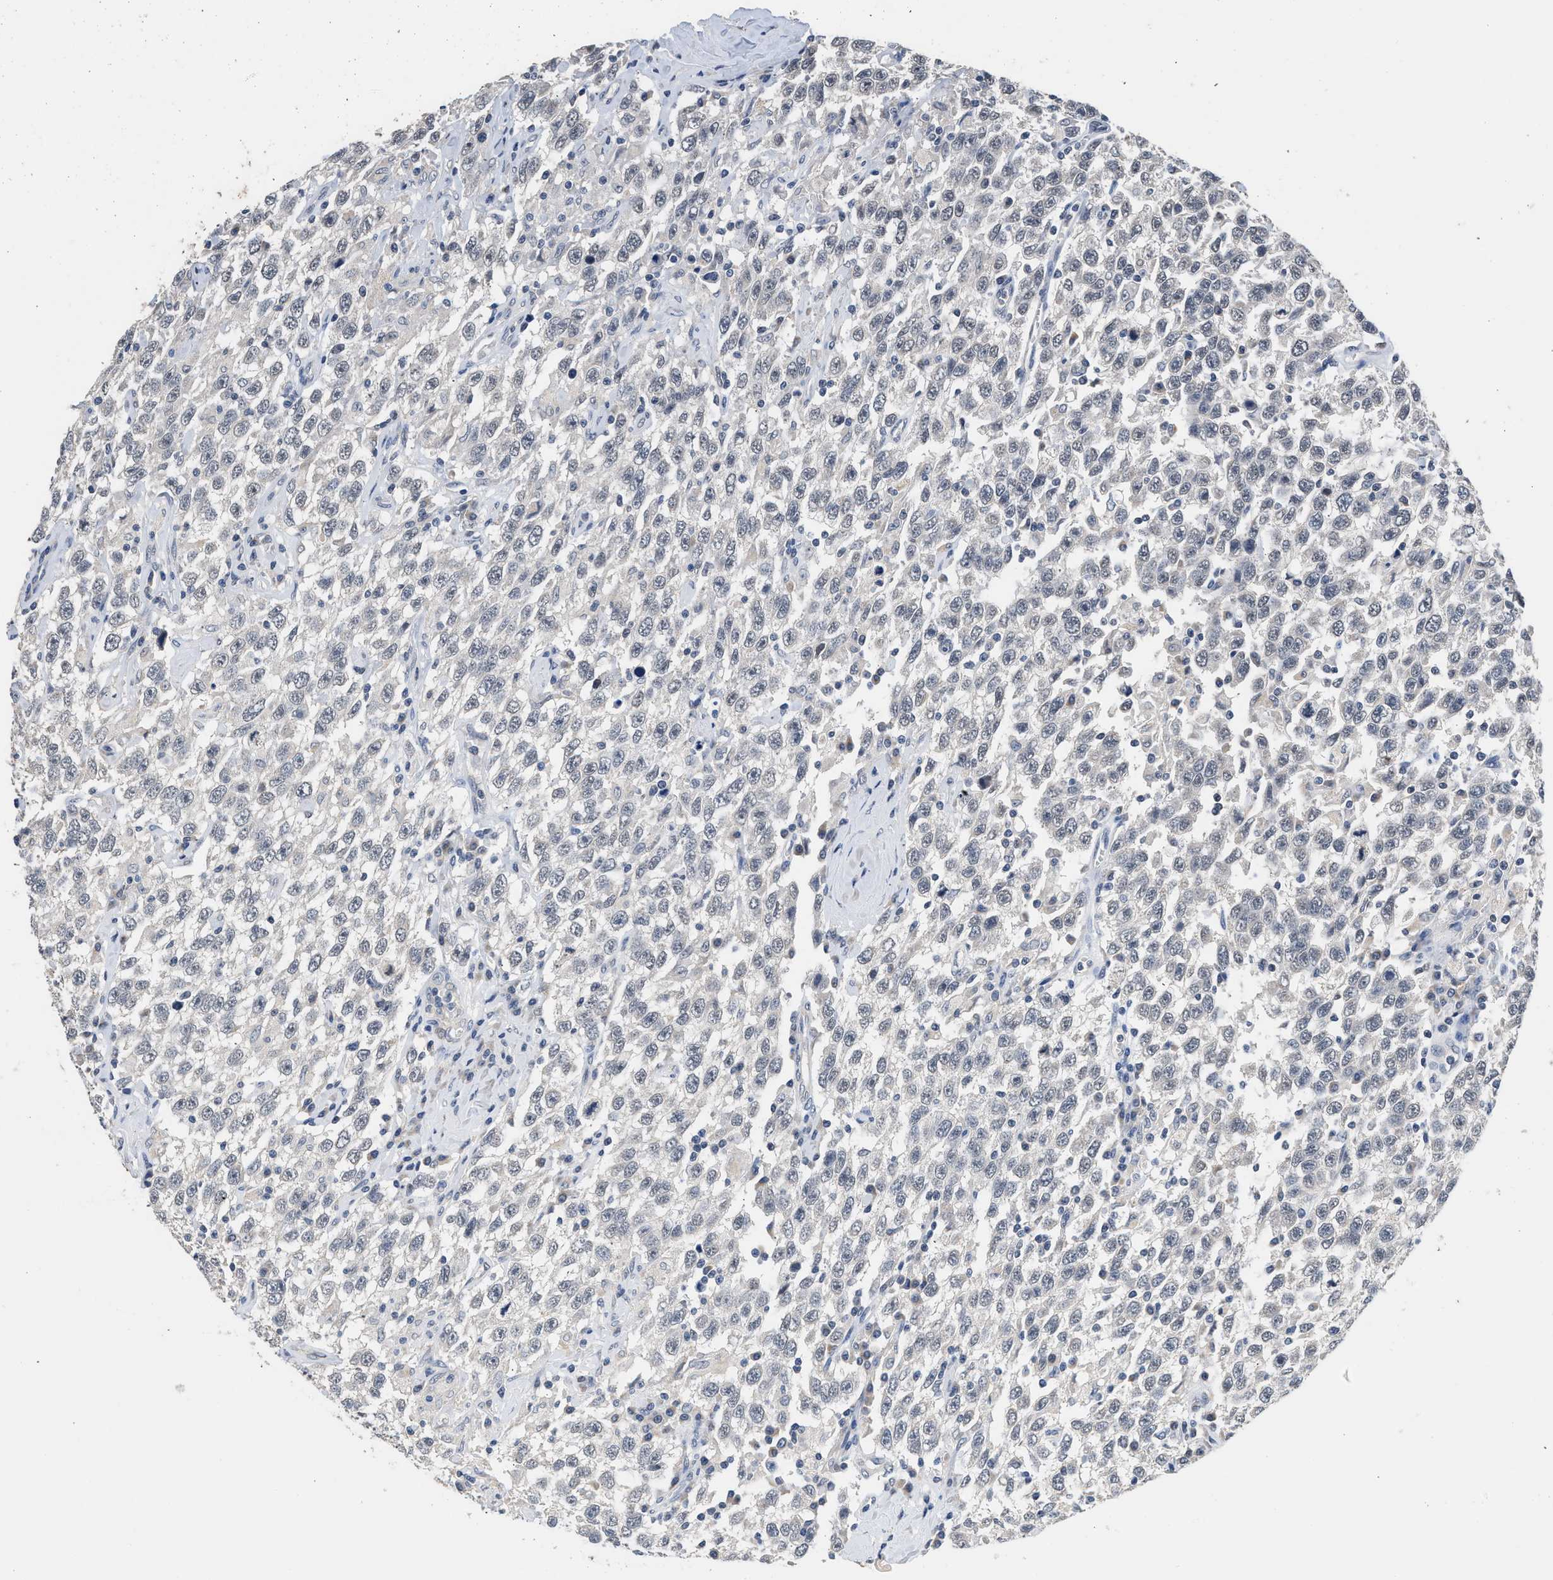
{"staining": {"intensity": "negative", "quantity": "none", "location": "none"}, "tissue": "testis cancer", "cell_type": "Tumor cells", "image_type": "cancer", "snomed": [{"axis": "morphology", "description": "Seminoma, NOS"}, {"axis": "topography", "description": "Testis"}], "caption": "DAB immunohistochemical staining of seminoma (testis) exhibits no significant staining in tumor cells.", "gene": "CSF3R", "patient": {"sex": "male", "age": 41}}